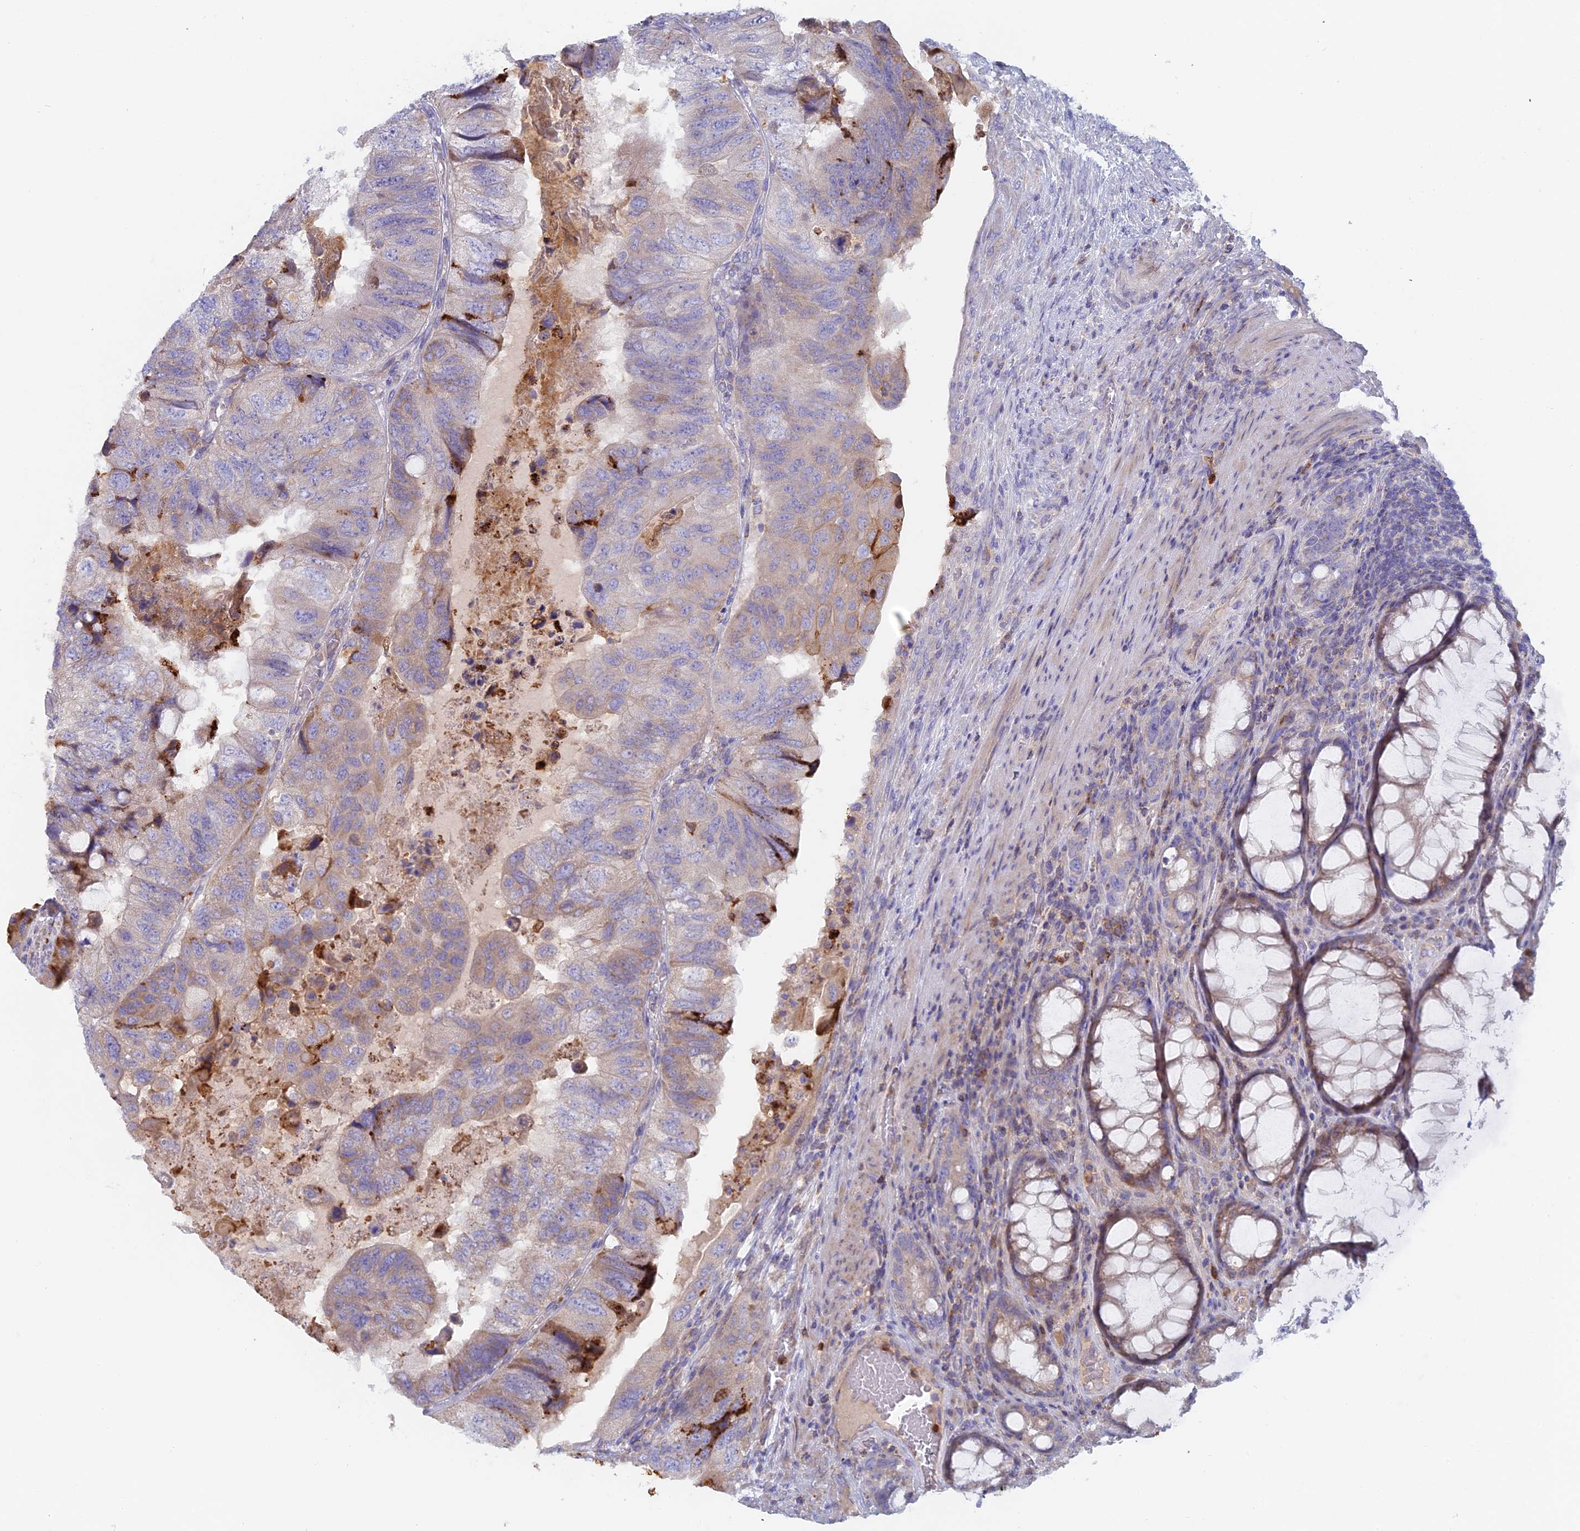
{"staining": {"intensity": "moderate", "quantity": "<25%", "location": "cytoplasmic/membranous"}, "tissue": "colorectal cancer", "cell_type": "Tumor cells", "image_type": "cancer", "snomed": [{"axis": "morphology", "description": "Adenocarcinoma, NOS"}, {"axis": "topography", "description": "Rectum"}], "caption": "Protein expression analysis of colorectal adenocarcinoma displays moderate cytoplasmic/membranous expression in approximately <25% of tumor cells. The protein of interest is shown in brown color, while the nuclei are stained blue.", "gene": "IFTAP", "patient": {"sex": "male", "age": 63}}